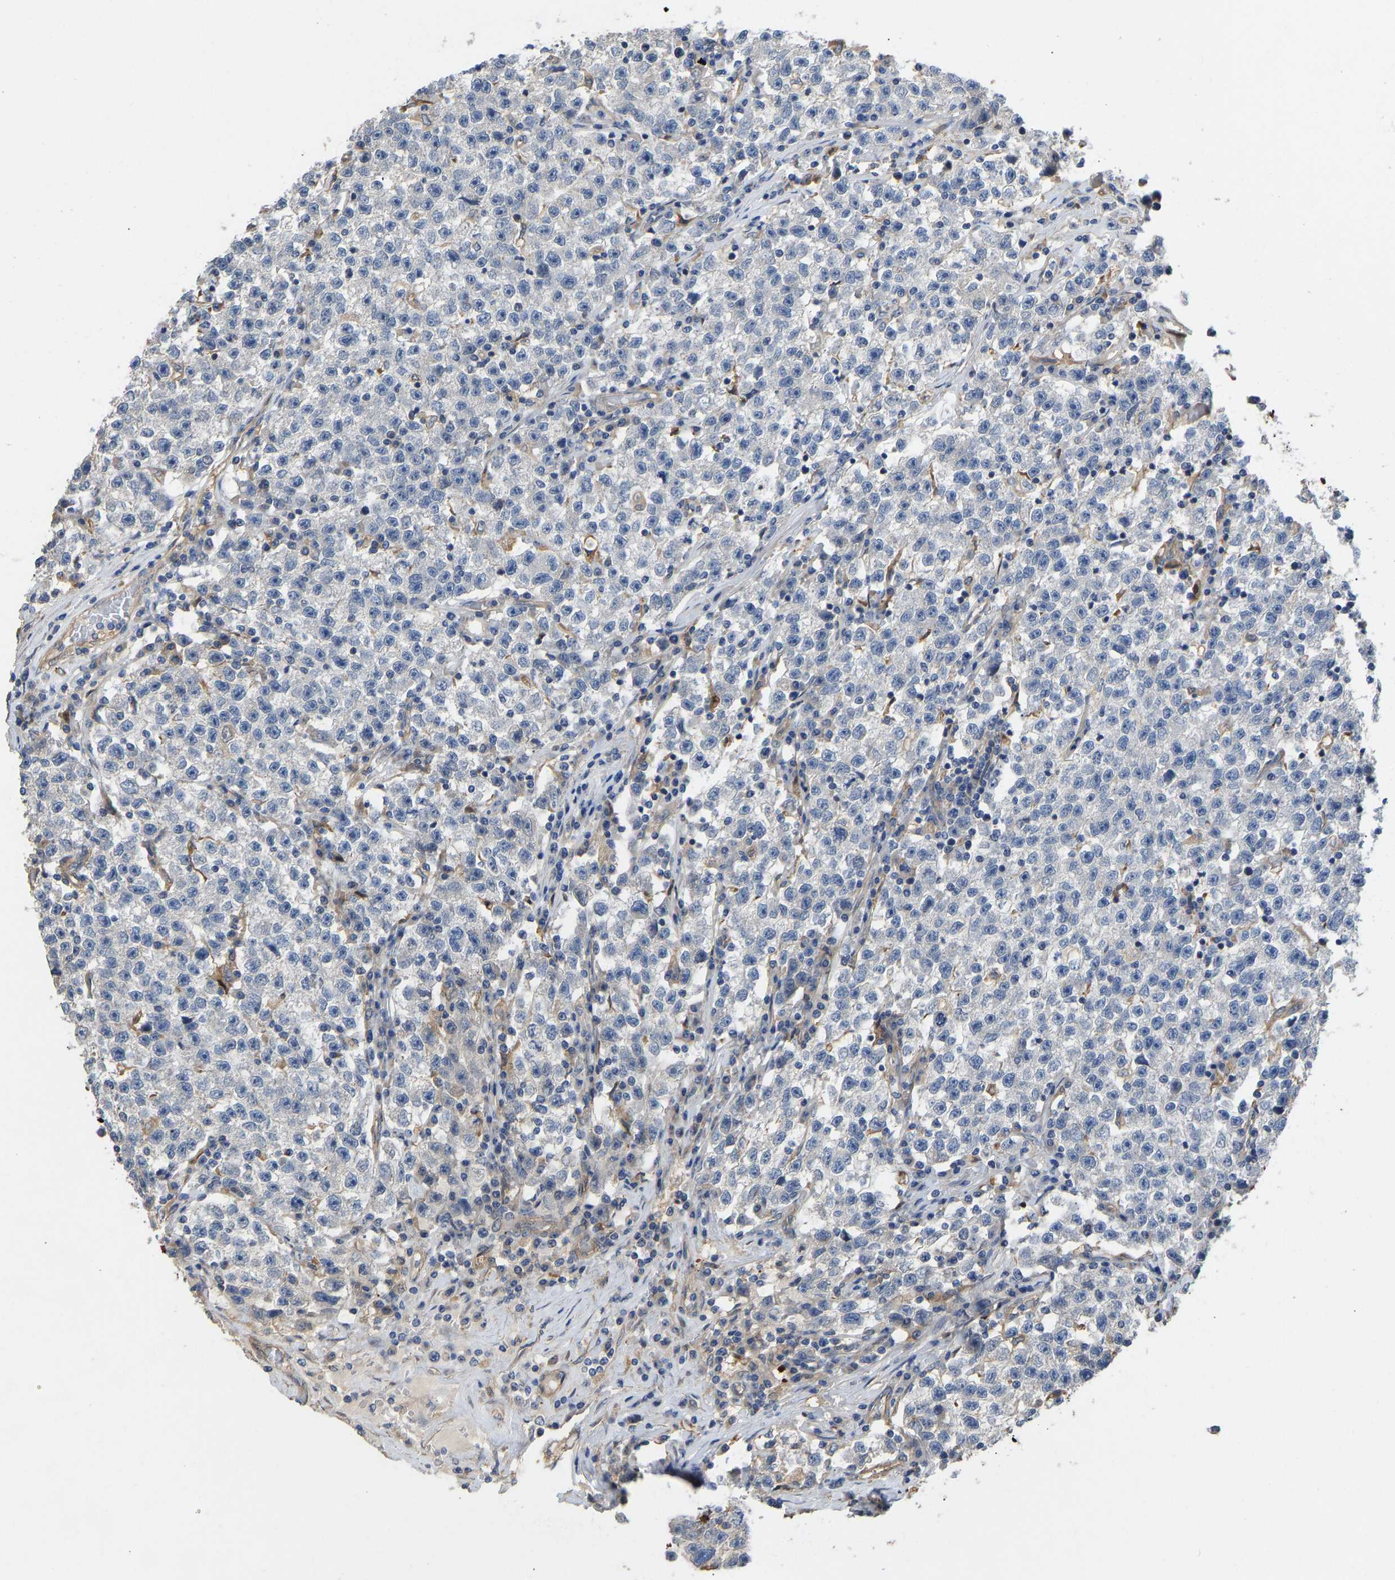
{"staining": {"intensity": "negative", "quantity": "none", "location": "none"}, "tissue": "testis cancer", "cell_type": "Tumor cells", "image_type": "cancer", "snomed": [{"axis": "morphology", "description": "Seminoma, NOS"}, {"axis": "topography", "description": "Testis"}], "caption": "DAB (3,3'-diaminobenzidine) immunohistochemical staining of human testis cancer shows no significant positivity in tumor cells.", "gene": "ELMO2", "patient": {"sex": "male", "age": 22}}